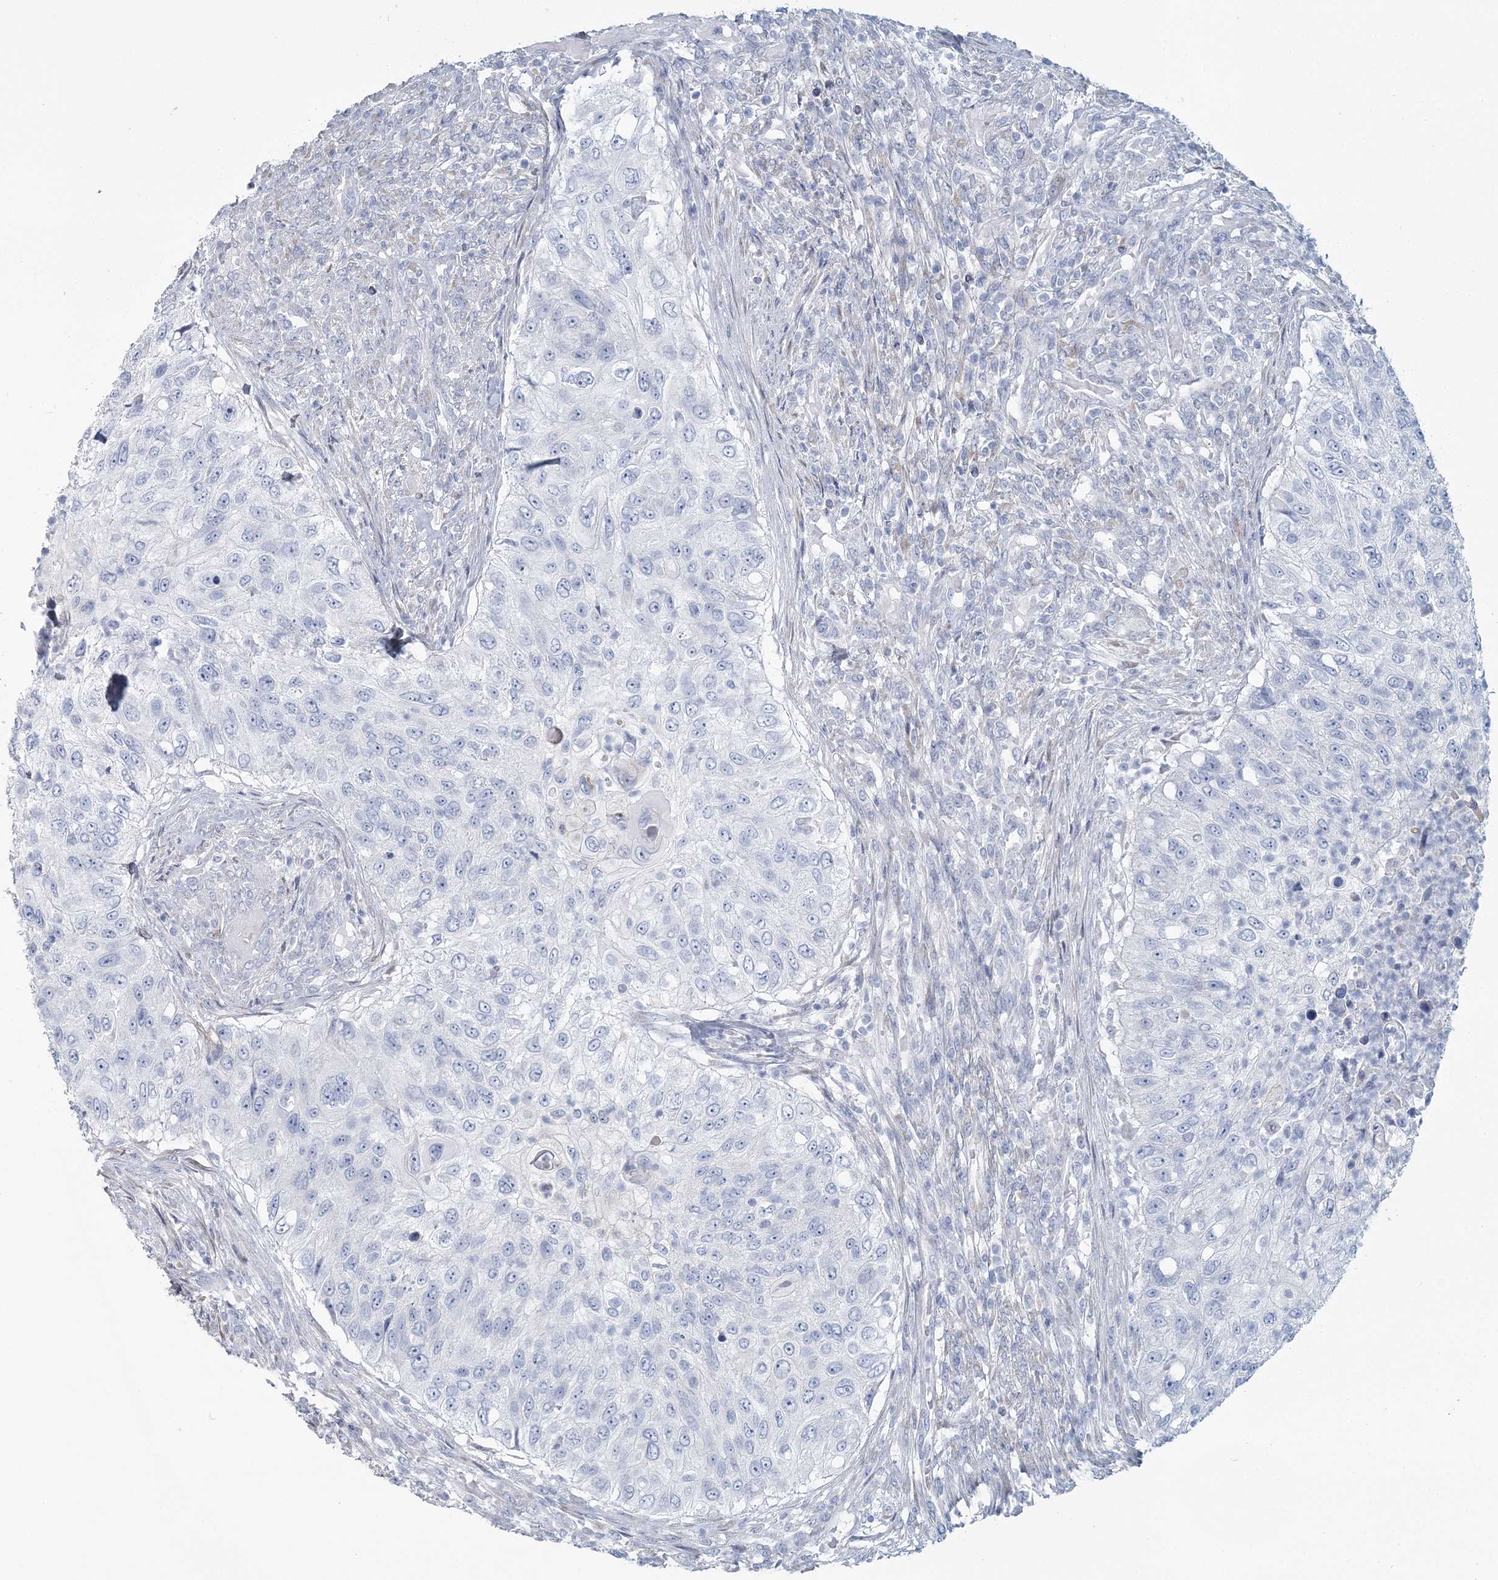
{"staining": {"intensity": "negative", "quantity": "none", "location": "none"}, "tissue": "urothelial cancer", "cell_type": "Tumor cells", "image_type": "cancer", "snomed": [{"axis": "morphology", "description": "Urothelial carcinoma, High grade"}, {"axis": "topography", "description": "Urinary bladder"}], "caption": "This is an immunohistochemistry histopathology image of urothelial carcinoma (high-grade). There is no staining in tumor cells.", "gene": "CMBL", "patient": {"sex": "female", "age": 60}}